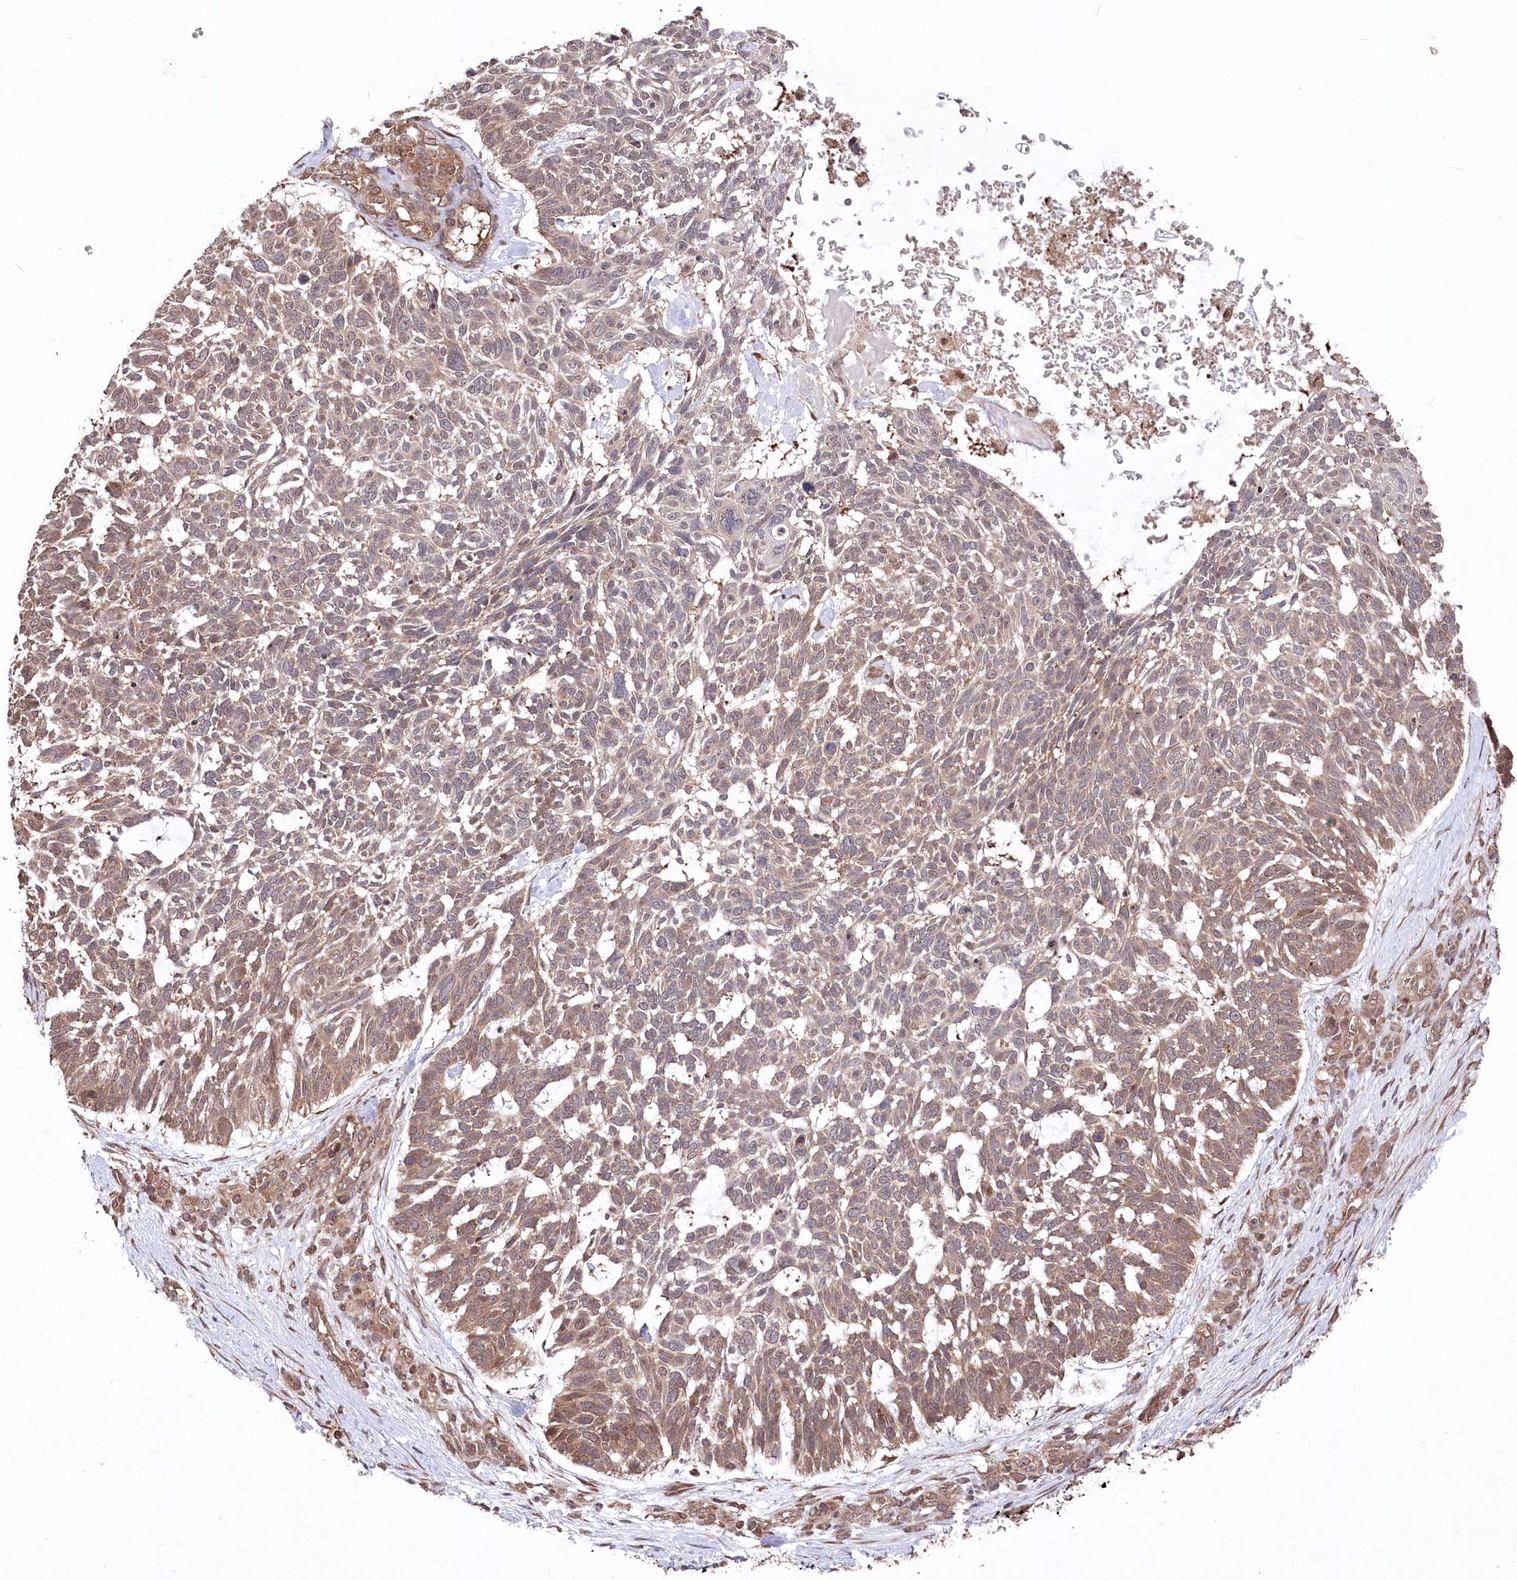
{"staining": {"intensity": "moderate", "quantity": ">75%", "location": "cytoplasmic/membranous"}, "tissue": "skin cancer", "cell_type": "Tumor cells", "image_type": "cancer", "snomed": [{"axis": "morphology", "description": "Basal cell carcinoma"}, {"axis": "topography", "description": "Skin"}], "caption": "Protein expression by immunohistochemistry (IHC) reveals moderate cytoplasmic/membranous expression in about >75% of tumor cells in skin cancer. (IHC, brightfield microscopy, high magnification).", "gene": "PSMA1", "patient": {"sex": "male", "age": 88}}